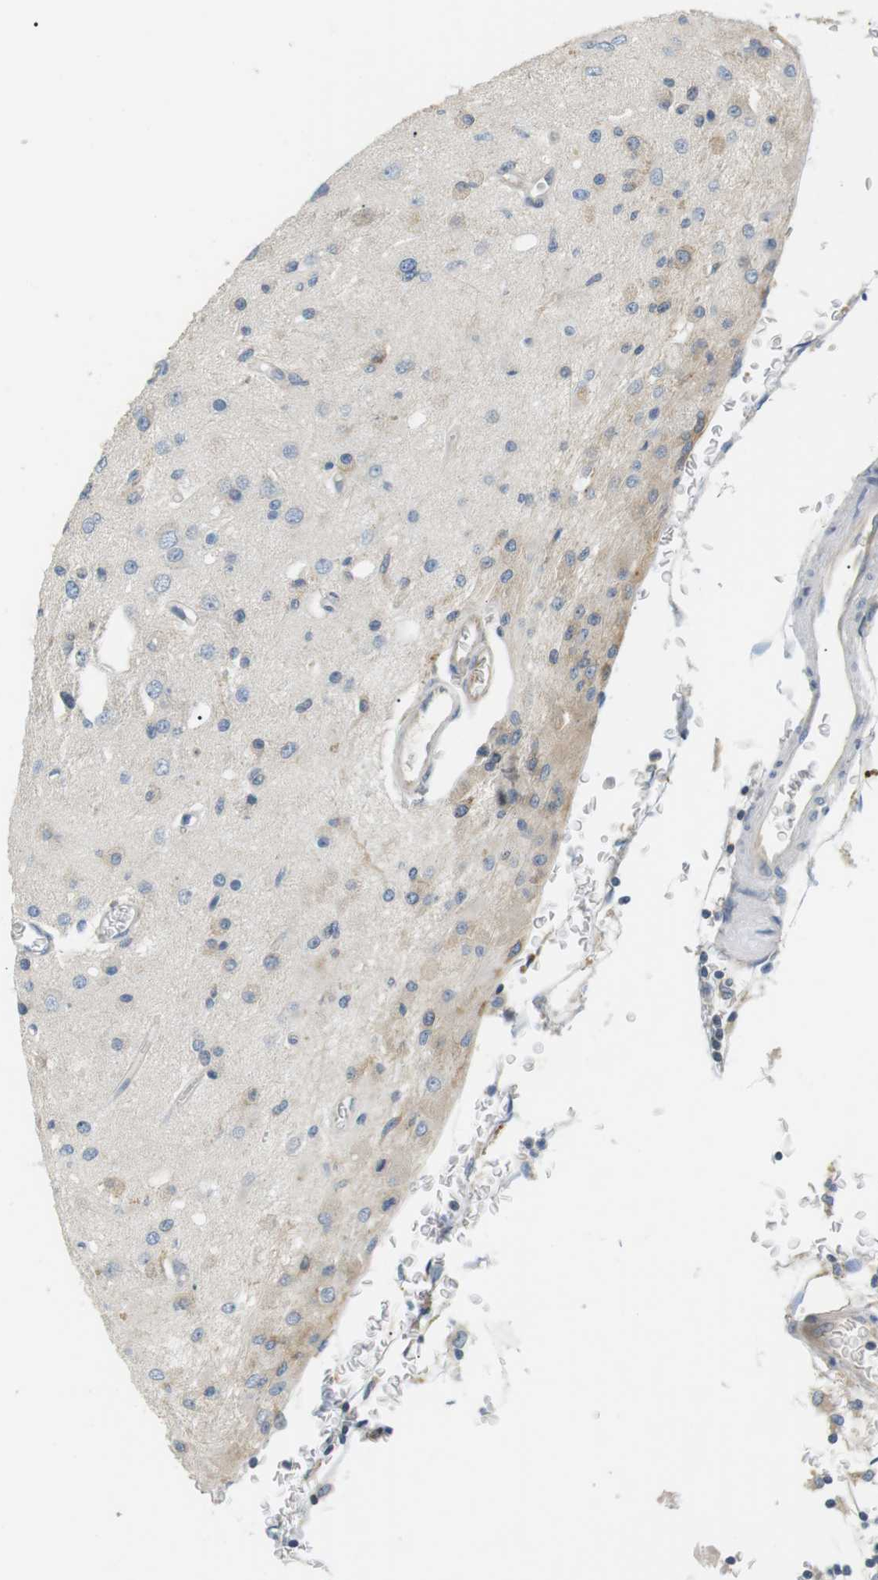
{"staining": {"intensity": "weak", "quantity": "25%-75%", "location": "cytoplasmic/membranous"}, "tissue": "glioma", "cell_type": "Tumor cells", "image_type": "cancer", "snomed": [{"axis": "morphology", "description": "Normal tissue, NOS"}, {"axis": "morphology", "description": "Glioma, malignant, High grade"}, {"axis": "topography", "description": "Cerebral cortex"}], "caption": "Weak cytoplasmic/membranous expression is present in about 25%-75% of tumor cells in glioma.", "gene": "TMEM200A", "patient": {"sex": "male", "age": 77}}